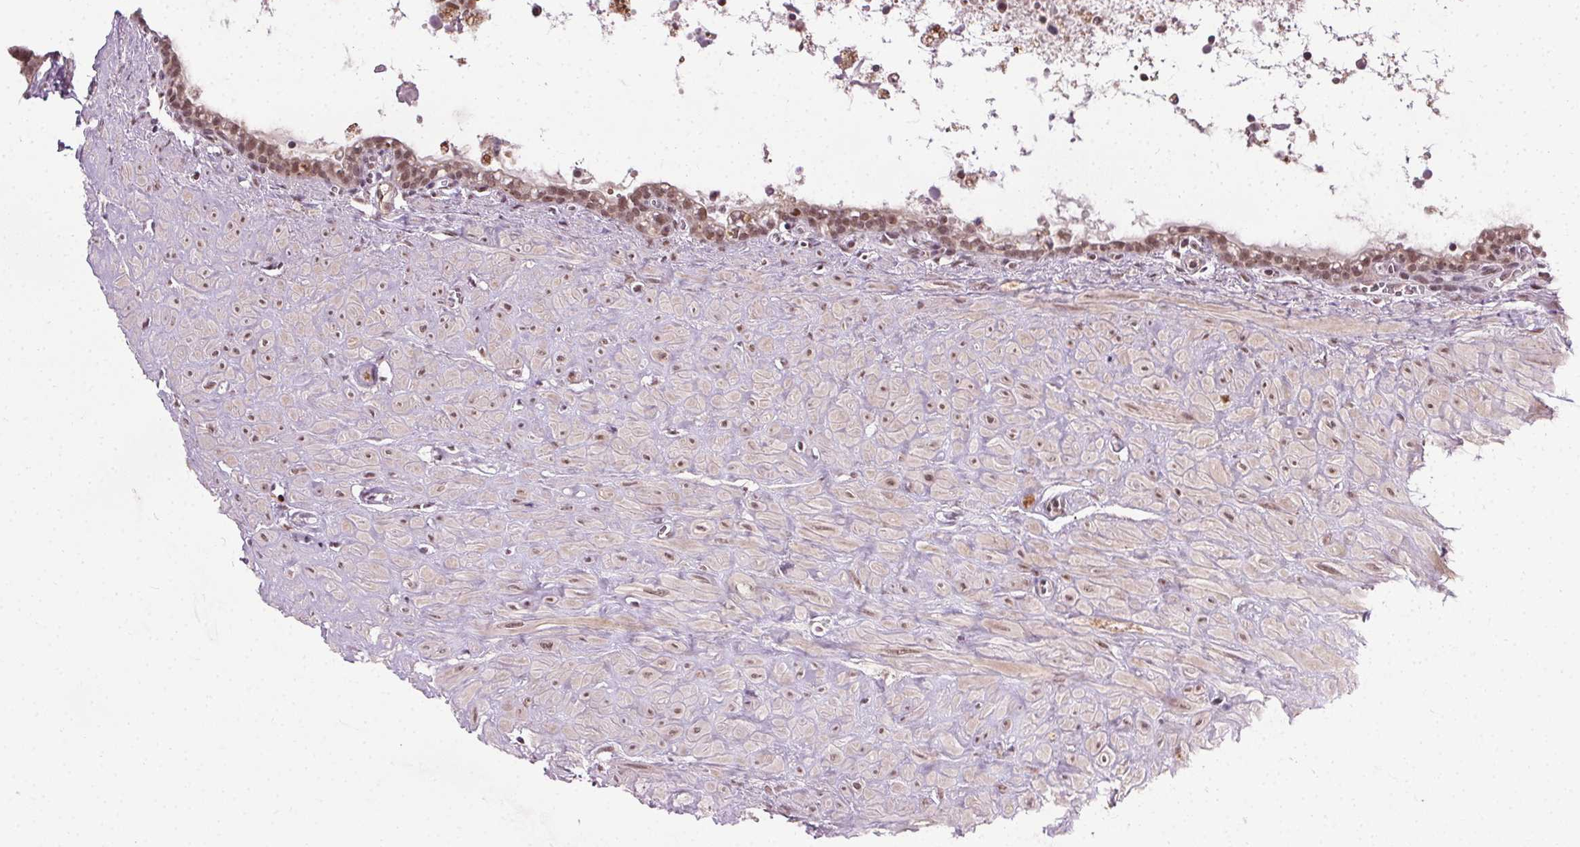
{"staining": {"intensity": "moderate", "quantity": ">75%", "location": "nuclear"}, "tissue": "seminal vesicle", "cell_type": "Glandular cells", "image_type": "normal", "snomed": [{"axis": "morphology", "description": "Normal tissue, NOS"}, {"axis": "topography", "description": "Seminal veicle"}], "caption": "High-magnification brightfield microscopy of benign seminal vesicle stained with DAB (3,3'-diaminobenzidine) (brown) and counterstained with hematoxylin (blue). glandular cells exhibit moderate nuclear staining is identified in approximately>75% of cells. (DAB IHC with brightfield microscopy, high magnification).", "gene": "MED6", "patient": {"sex": "male", "age": 76}}